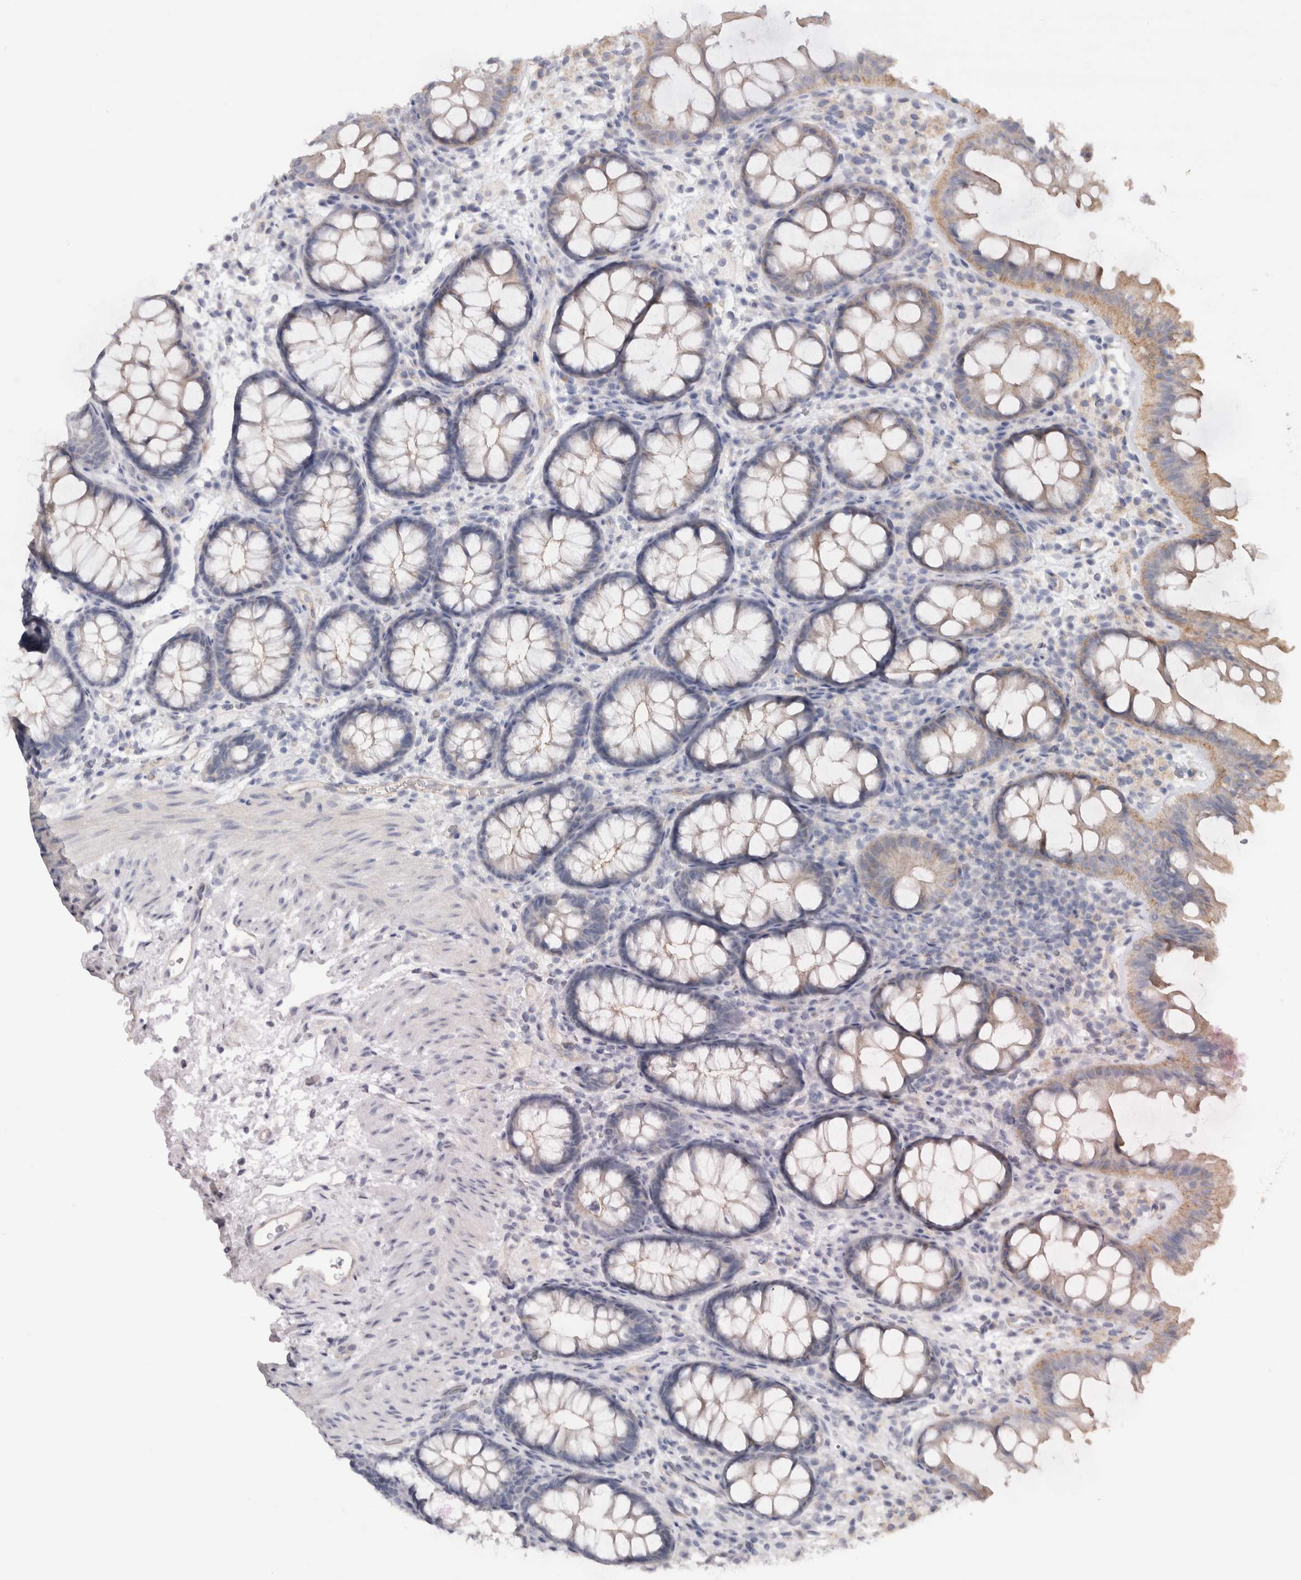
{"staining": {"intensity": "weak", "quantity": "25%-75%", "location": "cytoplasmic/membranous"}, "tissue": "colon", "cell_type": "Endothelial cells", "image_type": "normal", "snomed": [{"axis": "morphology", "description": "Normal tissue, NOS"}, {"axis": "topography", "description": "Colon"}], "caption": "Protein staining exhibits weak cytoplasmic/membranous positivity in approximately 25%-75% of endothelial cells in normal colon.", "gene": "AFP", "patient": {"sex": "female", "age": 62}}